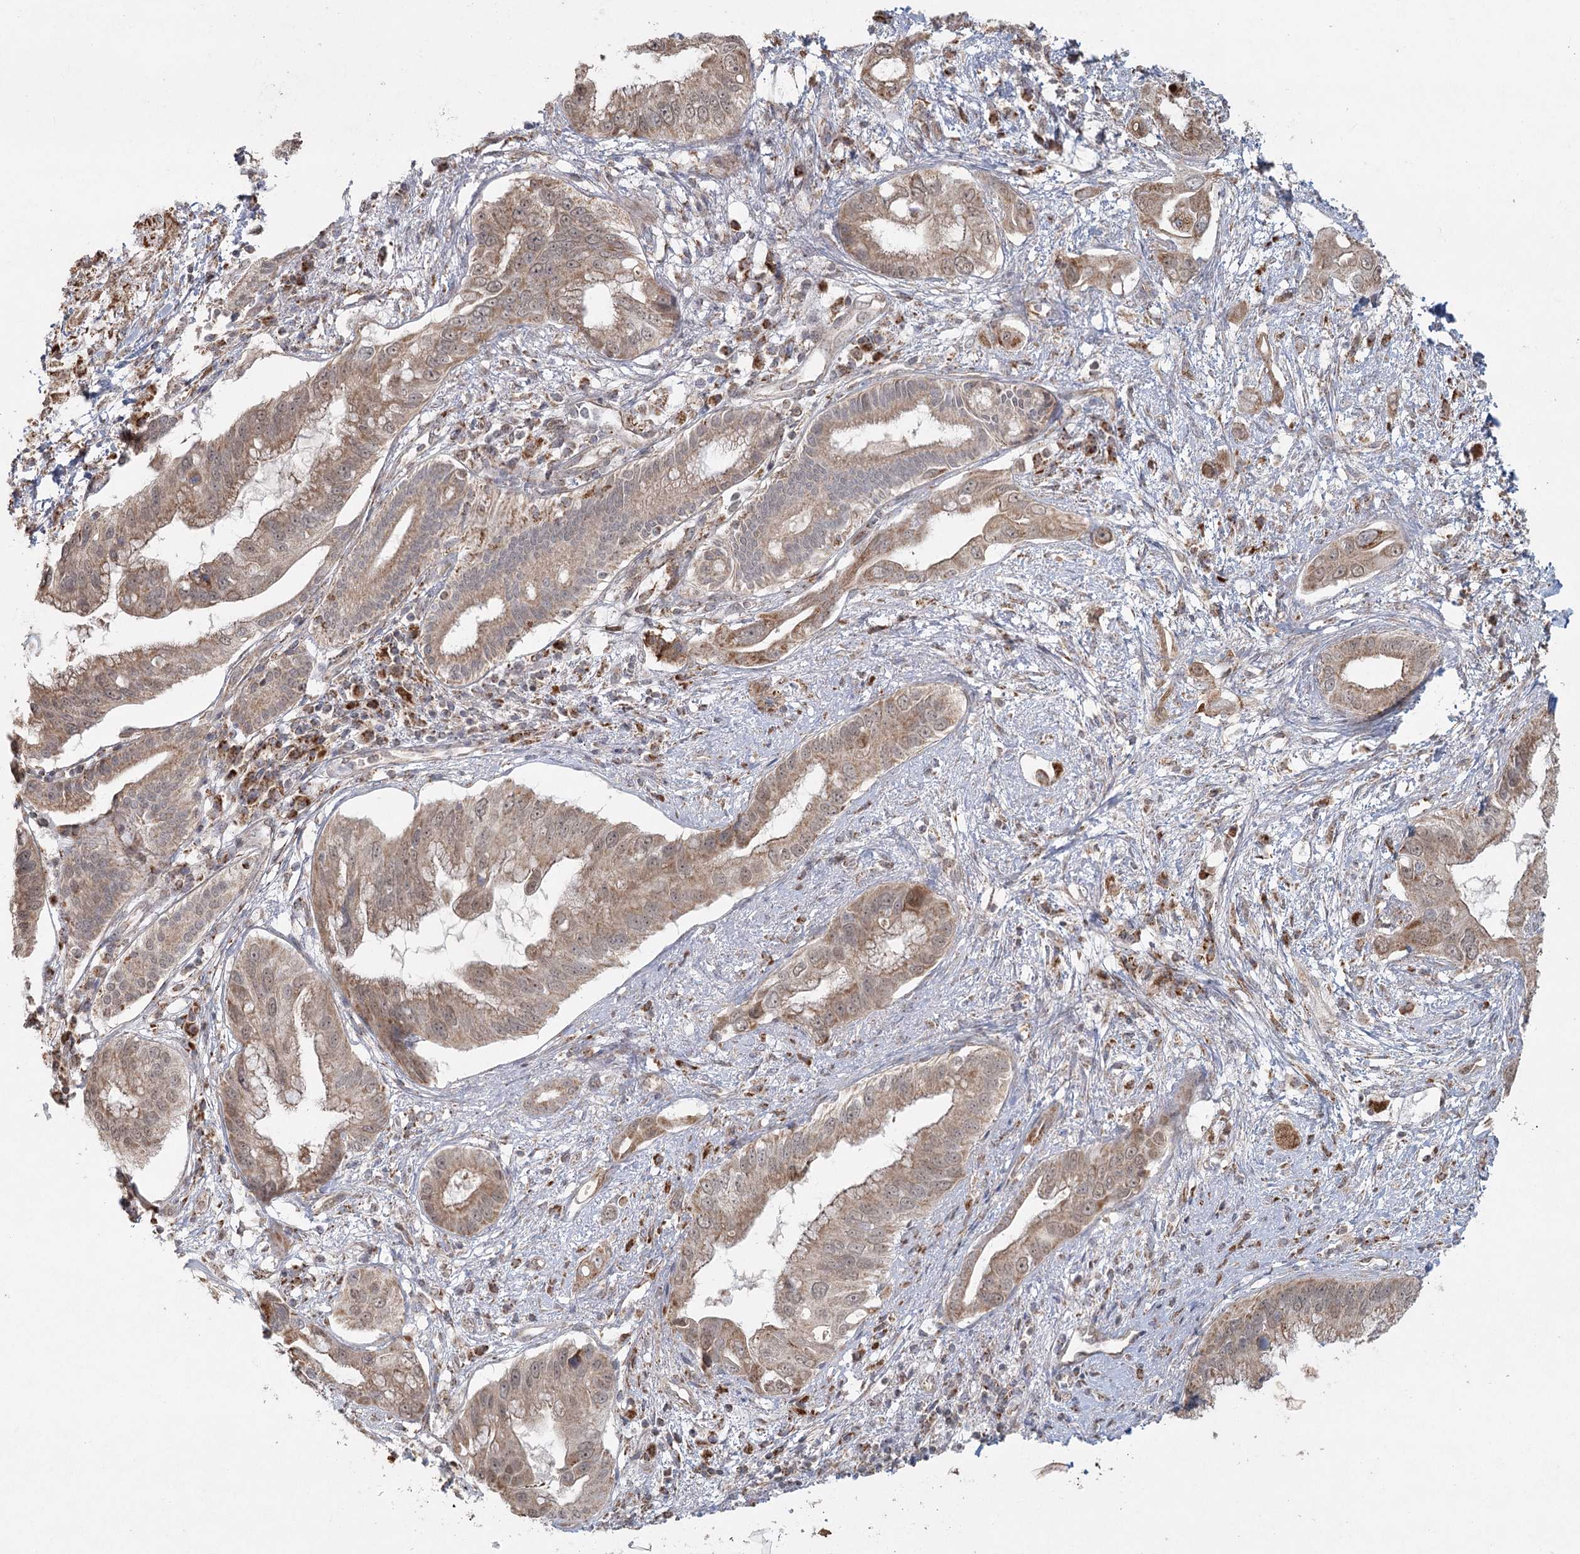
{"staining": {"intensity": "moderate", "quantity": ">75%", "location": "cytoplasmic/membranous,nuclear"}, "tissue": "pancreatic cancer", "cell_type": "Tumor cells", "image_type": "cancer", "snomed": [{"axis": "morphology", "description": "Inflammation, NOS"}, {"axis": "morphology", "description": "Adenocarcinoma, NOS"}, {"axis": "topography", "description": "Pancreas"}], "caption": "Tumor cells exhibit medium levels of moderate cytoplasmic/membranous and nuclear positivity in approximately >75% of cells in pancreatic cancer (adenocarcinoma). (Brightfield microscopy of DAB IHC at high magnification).", "gene": "LACTB", "patient": {"sex": "female", "age": 56}}